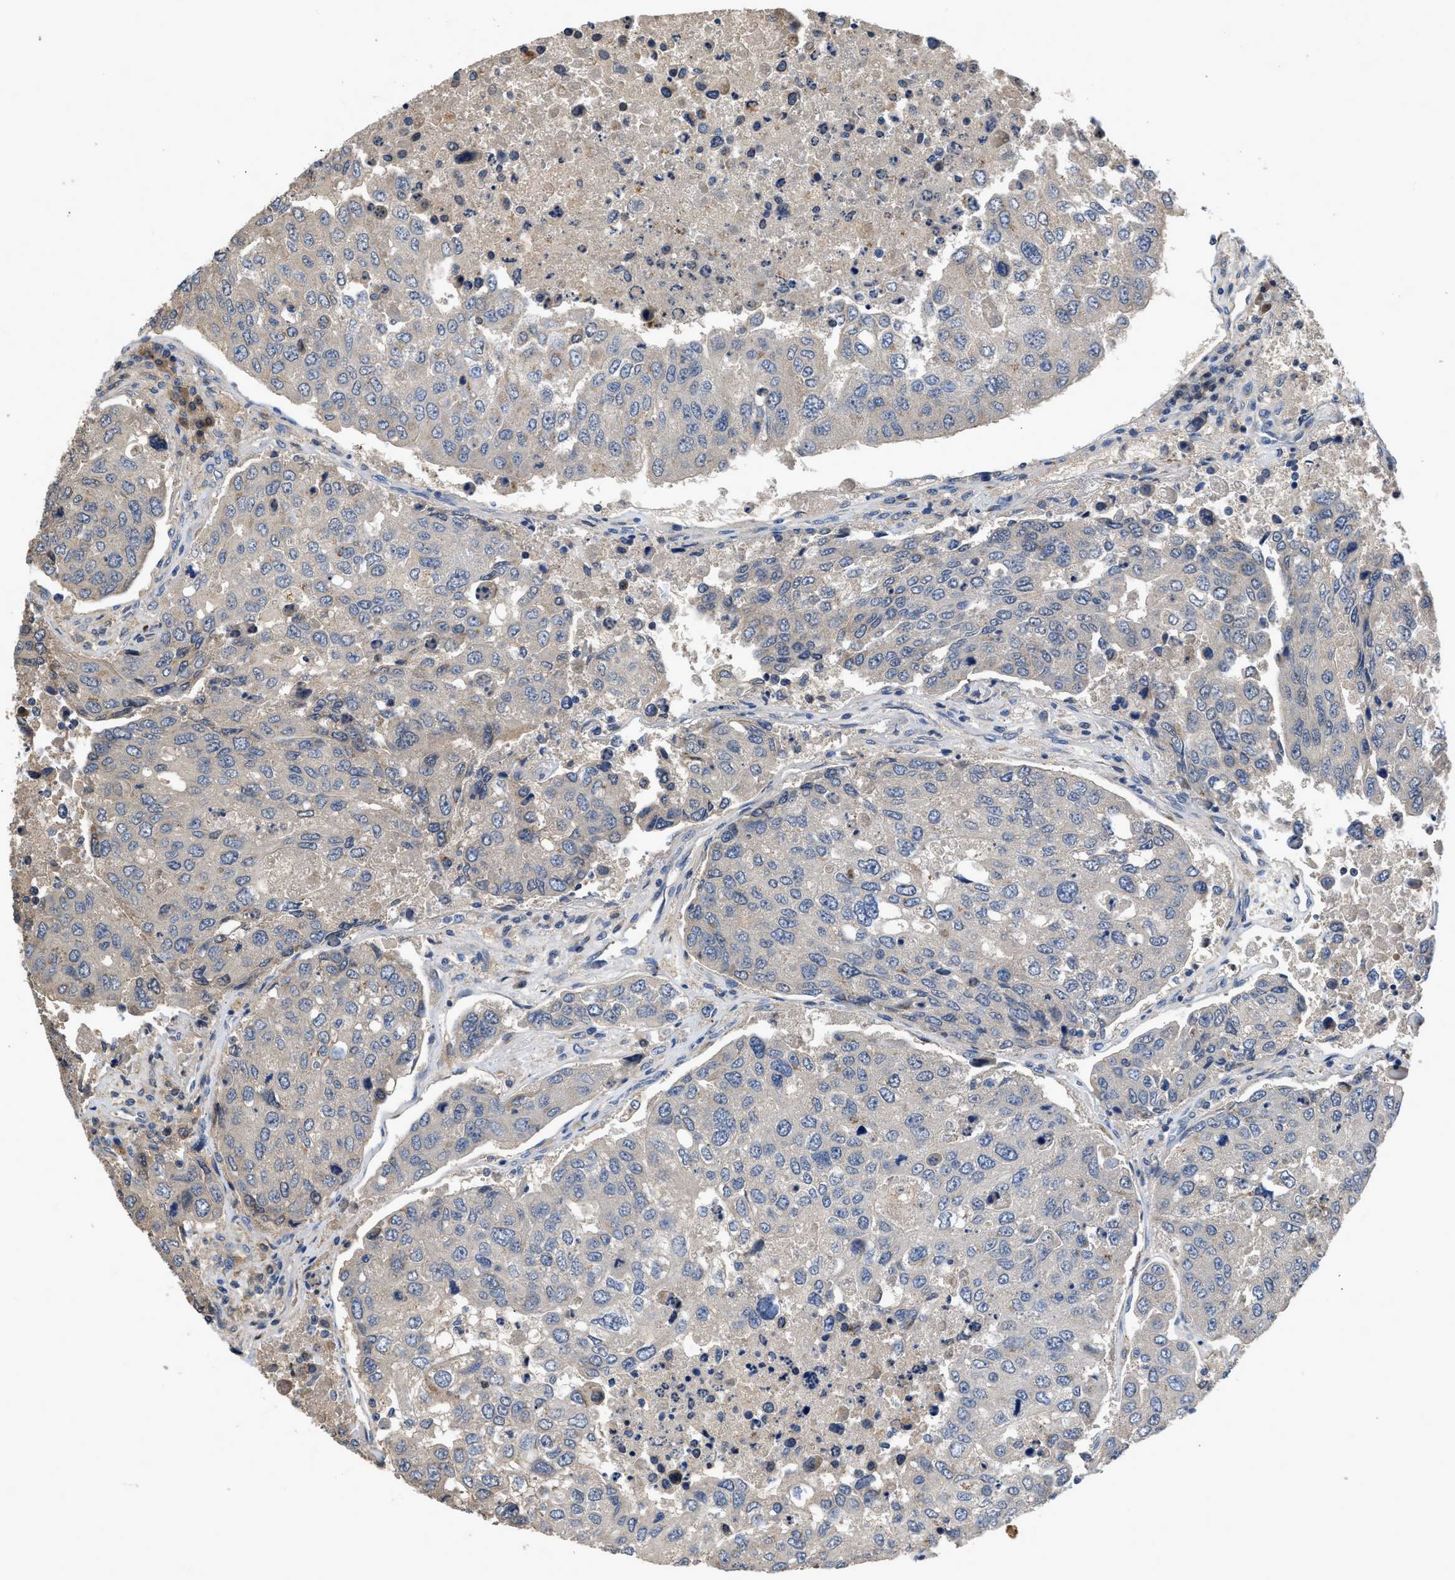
{"staining": {"intensity": "negative", "quantity": "none", "location": "none"}, "tissue": "urothelial cancer", "cell_type": "Tumor cells", "image_type": "cancer", "snomed": [{"axis": "morphology", "description": "Urothelial carcinoma, High grade"}, {"axis": "topography", "description": "Lymph node"}, {"axis": "topography", "description": "Urinary bladder"}], "caption": "IHC of human urothelial cancer displays no positivity in tumor cells. Nuclei are stained in blue.", "gene": "SIK2", "patient": {"sex": "male", "age": 51}}